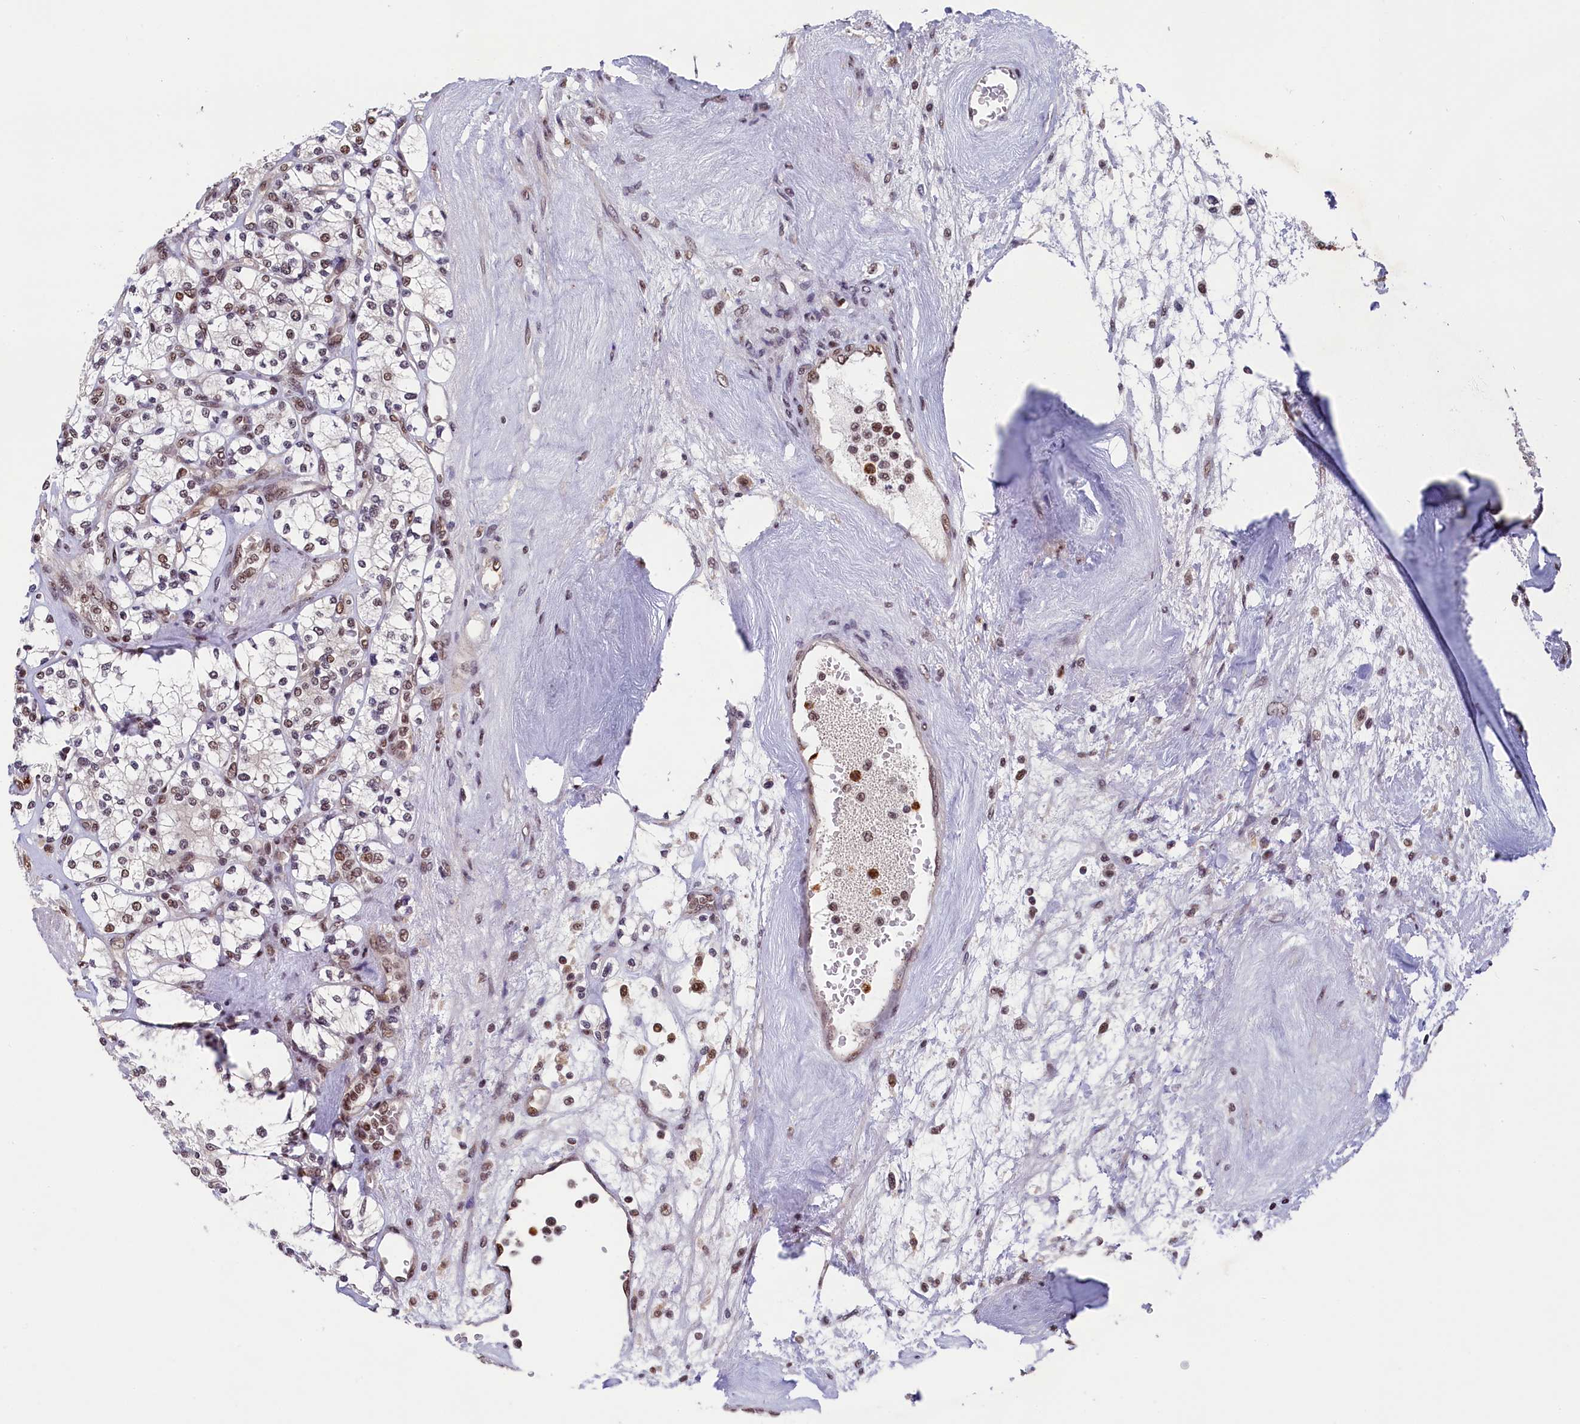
{"staining": {"intensity": "moderate", "quantity": "25%-75%", "location": "nuclear"}, "tissue": "renal cancer", "cell_type": "Tumor cells", "image_type": "cancer", "snomed": [{"axis": "morphology", "description": "Adenocarcinoma, NOS"}, {"axis": "topography", "description": "Kidney"}], "caption": "Protein staining of renal adenocarcinoma tissue displays moderate nuclear expression in about 25%-75% of tumor cells. Nuclei are stained in blue.", "gene": "ADIG", "patient": {"sex": "male", "age": 77}}